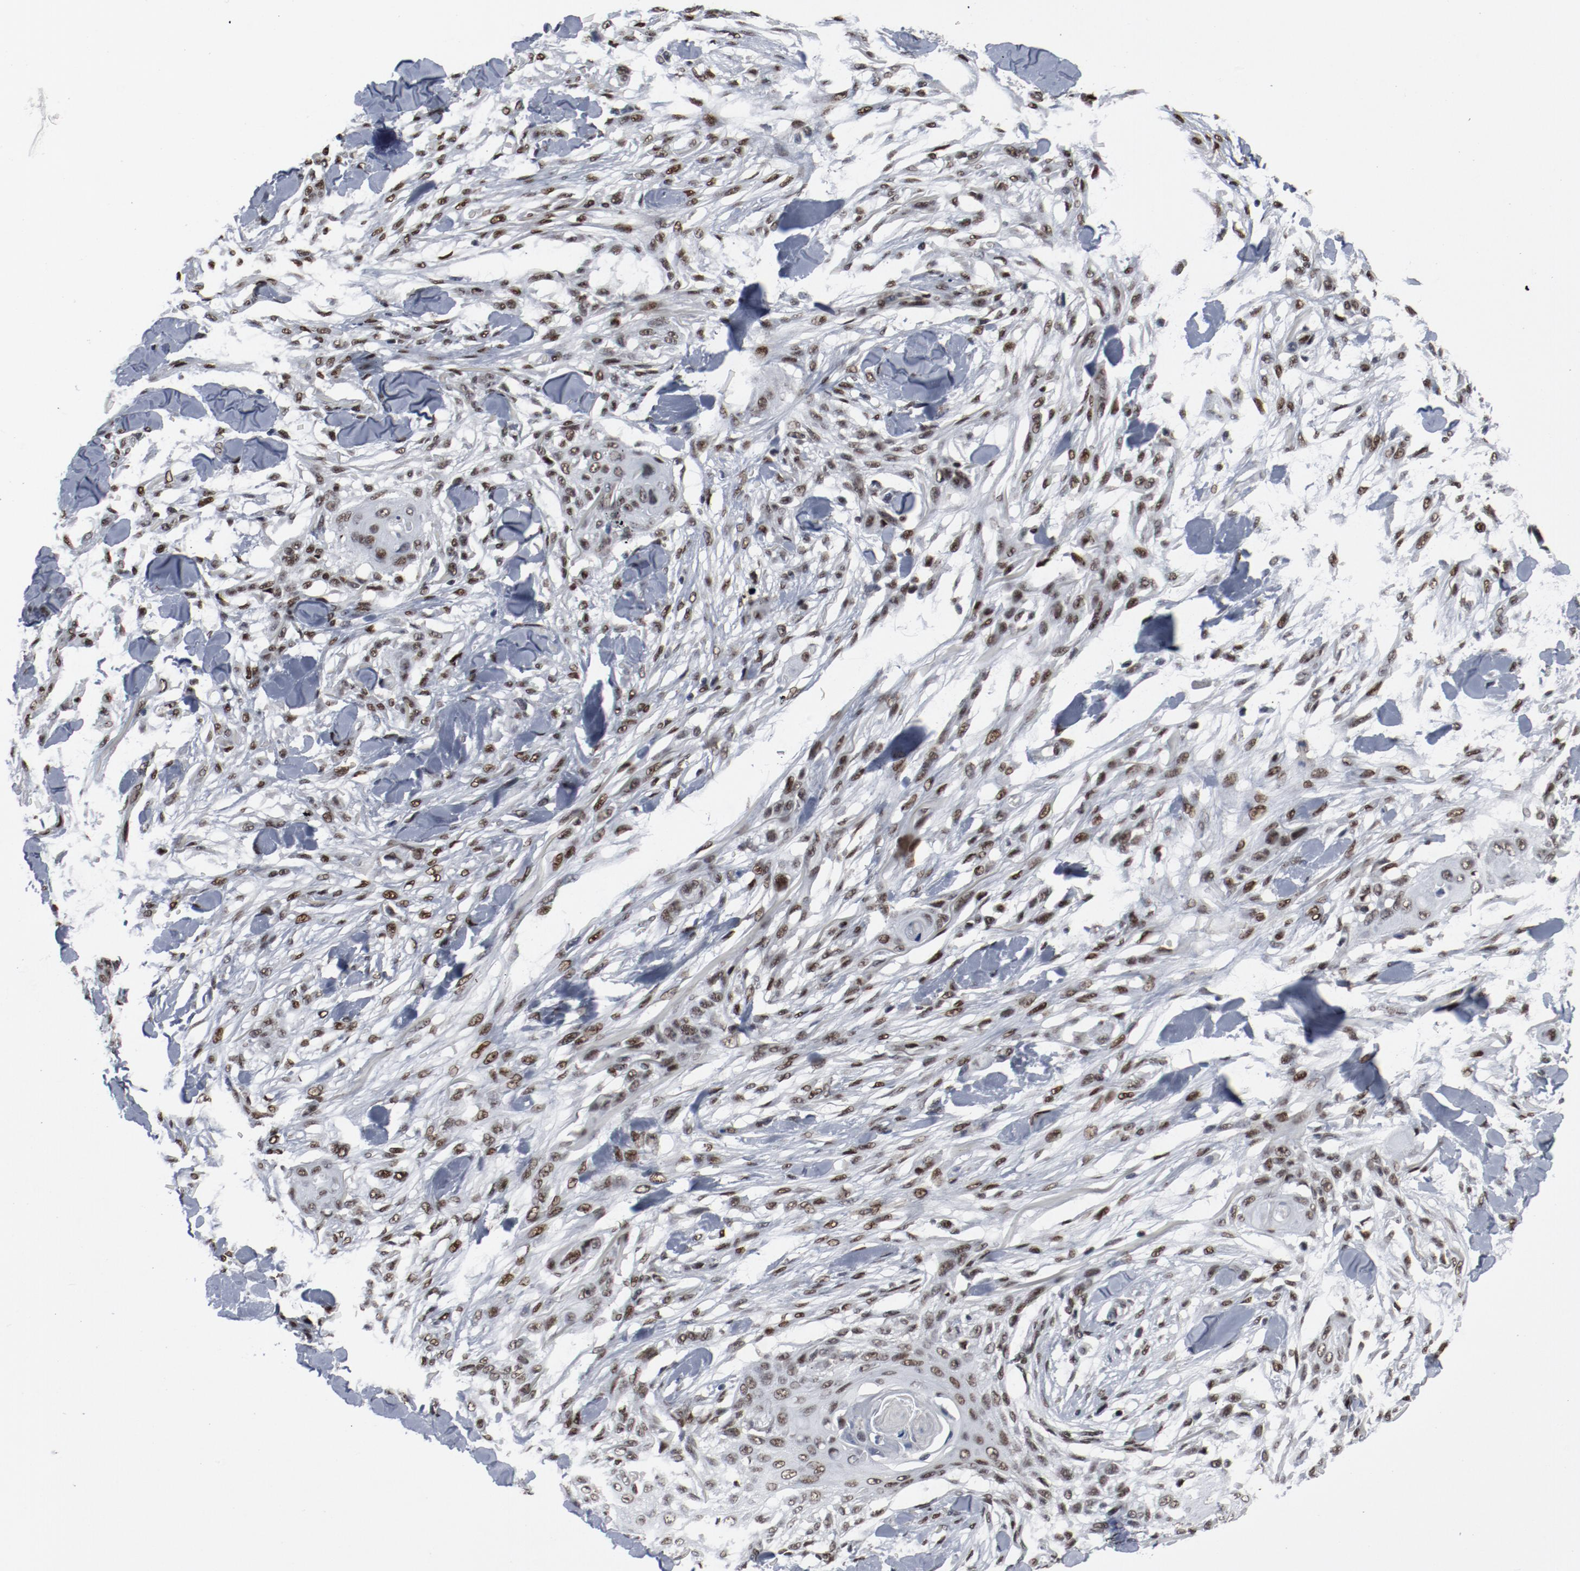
{"staining": {"intensity": "moderate", "quantity": ">75%", "location": "nuclear"}, "tissue": "skin cancer", "cell_type": "Tumor cells", "image_type": "cancer", "snomed": [{"axis": "morphology", "description": "Normal tissue, NOS"}, {"axis": "morphology", "description": "Squamous cell carcinoma, NOS"}, {"axis": "topography", "description": "Skin"}], "caption": "A histopathology image of human skin cancer stained for a protein reveals moderate nuclear brown staining in tumor cells.", "gene": "JMJD6", "patient": {"sex": "female", "age": 59}}